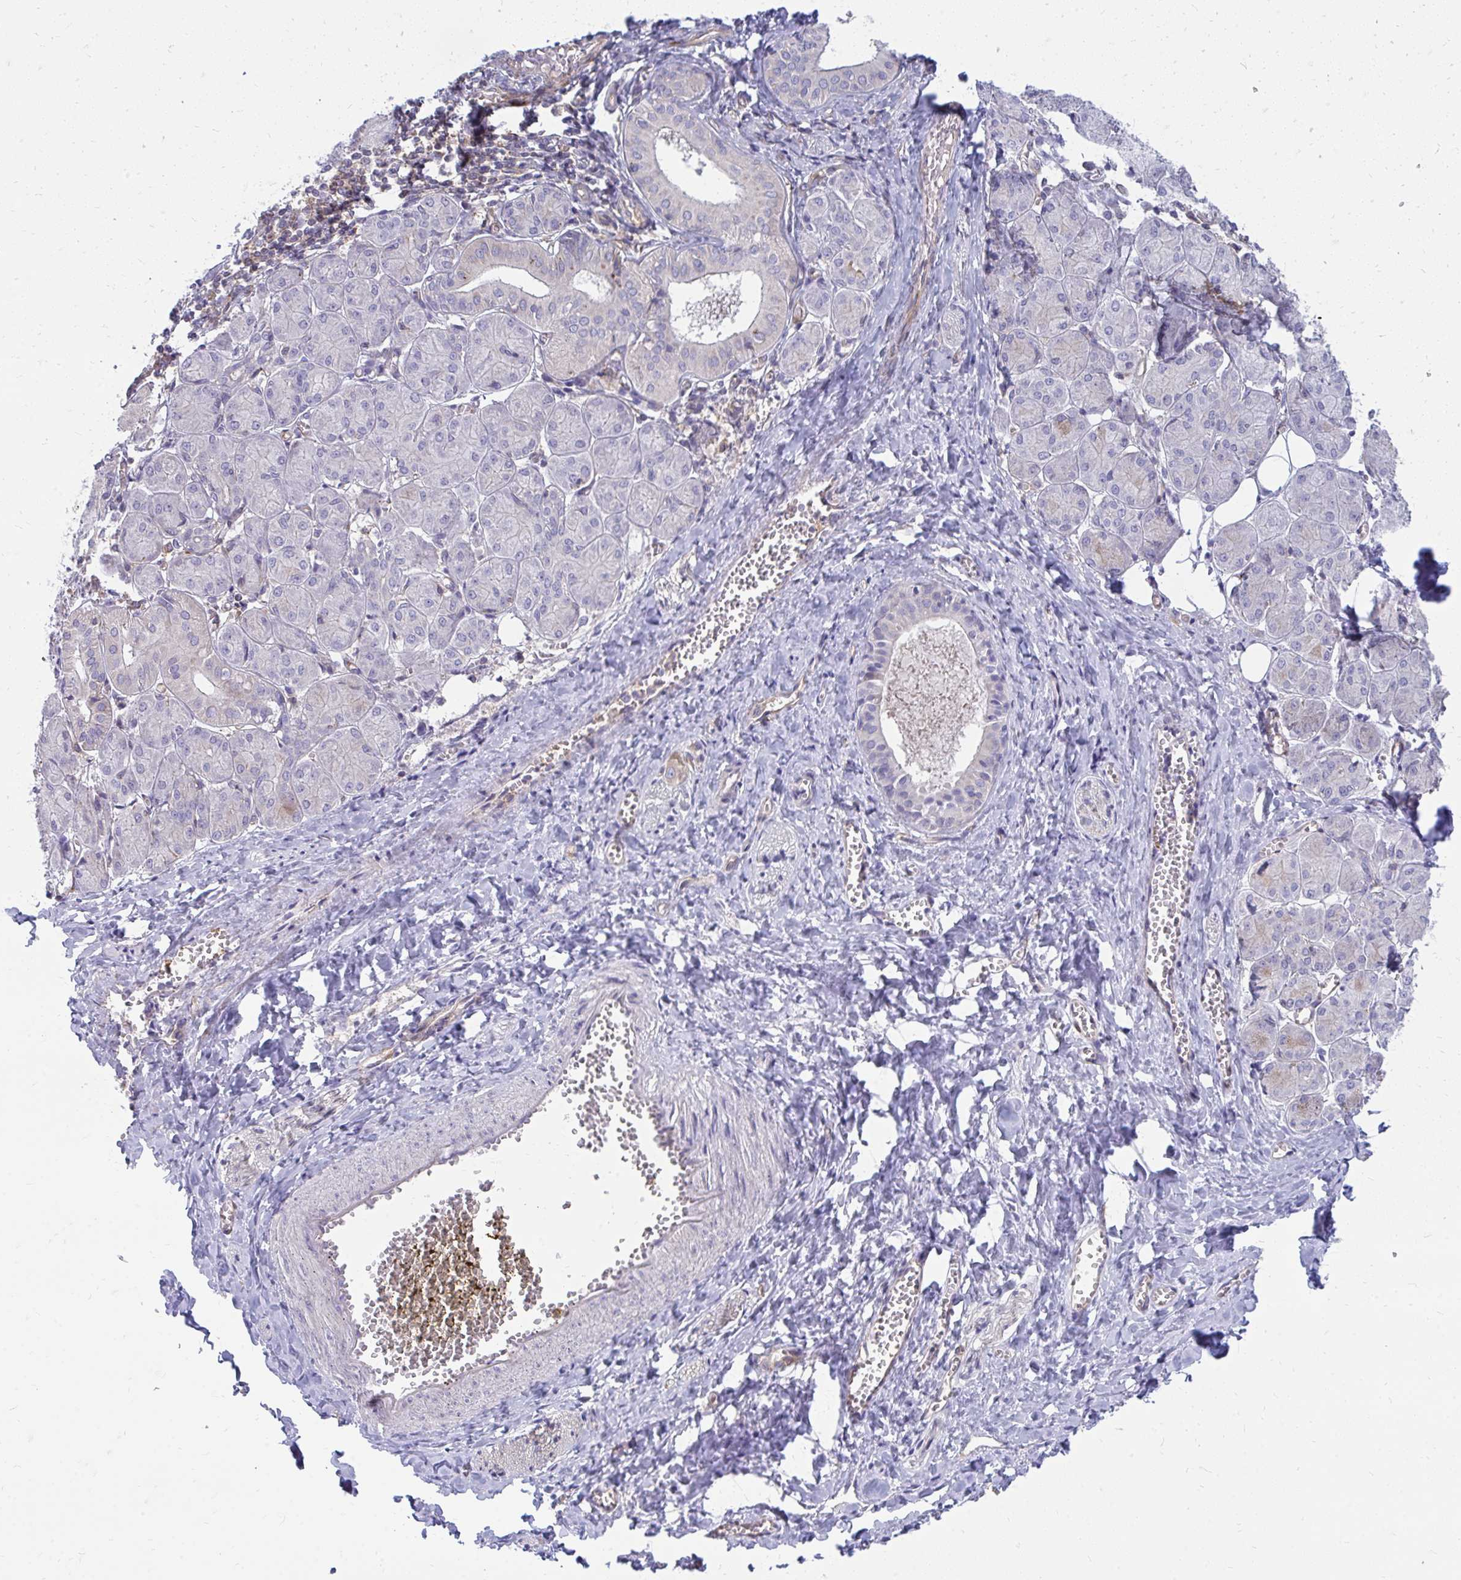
{"staining": {"intensity": "weak", "quantity": "<25%", "location": "cytoplasmic/membranous"}, "tissue": "salivary gland", "cell_type": "Glandular cells", "image_type": "normal", "snomed": [{"axis": "morphology", "description": "Normal tissue, NOS"}, {"axis": "morphology", "description": "Inflammation, NOS"}, {"axis": "topography", "description": "Lymph node"}, {"axis": "topography", "description": "Salivary gland"}], "caption": "Micrograph shows no protein expression in glandular cells of normal salivary gland.", "gene": "ASAP1", "patient": {"sex": "male", "age": 3}}